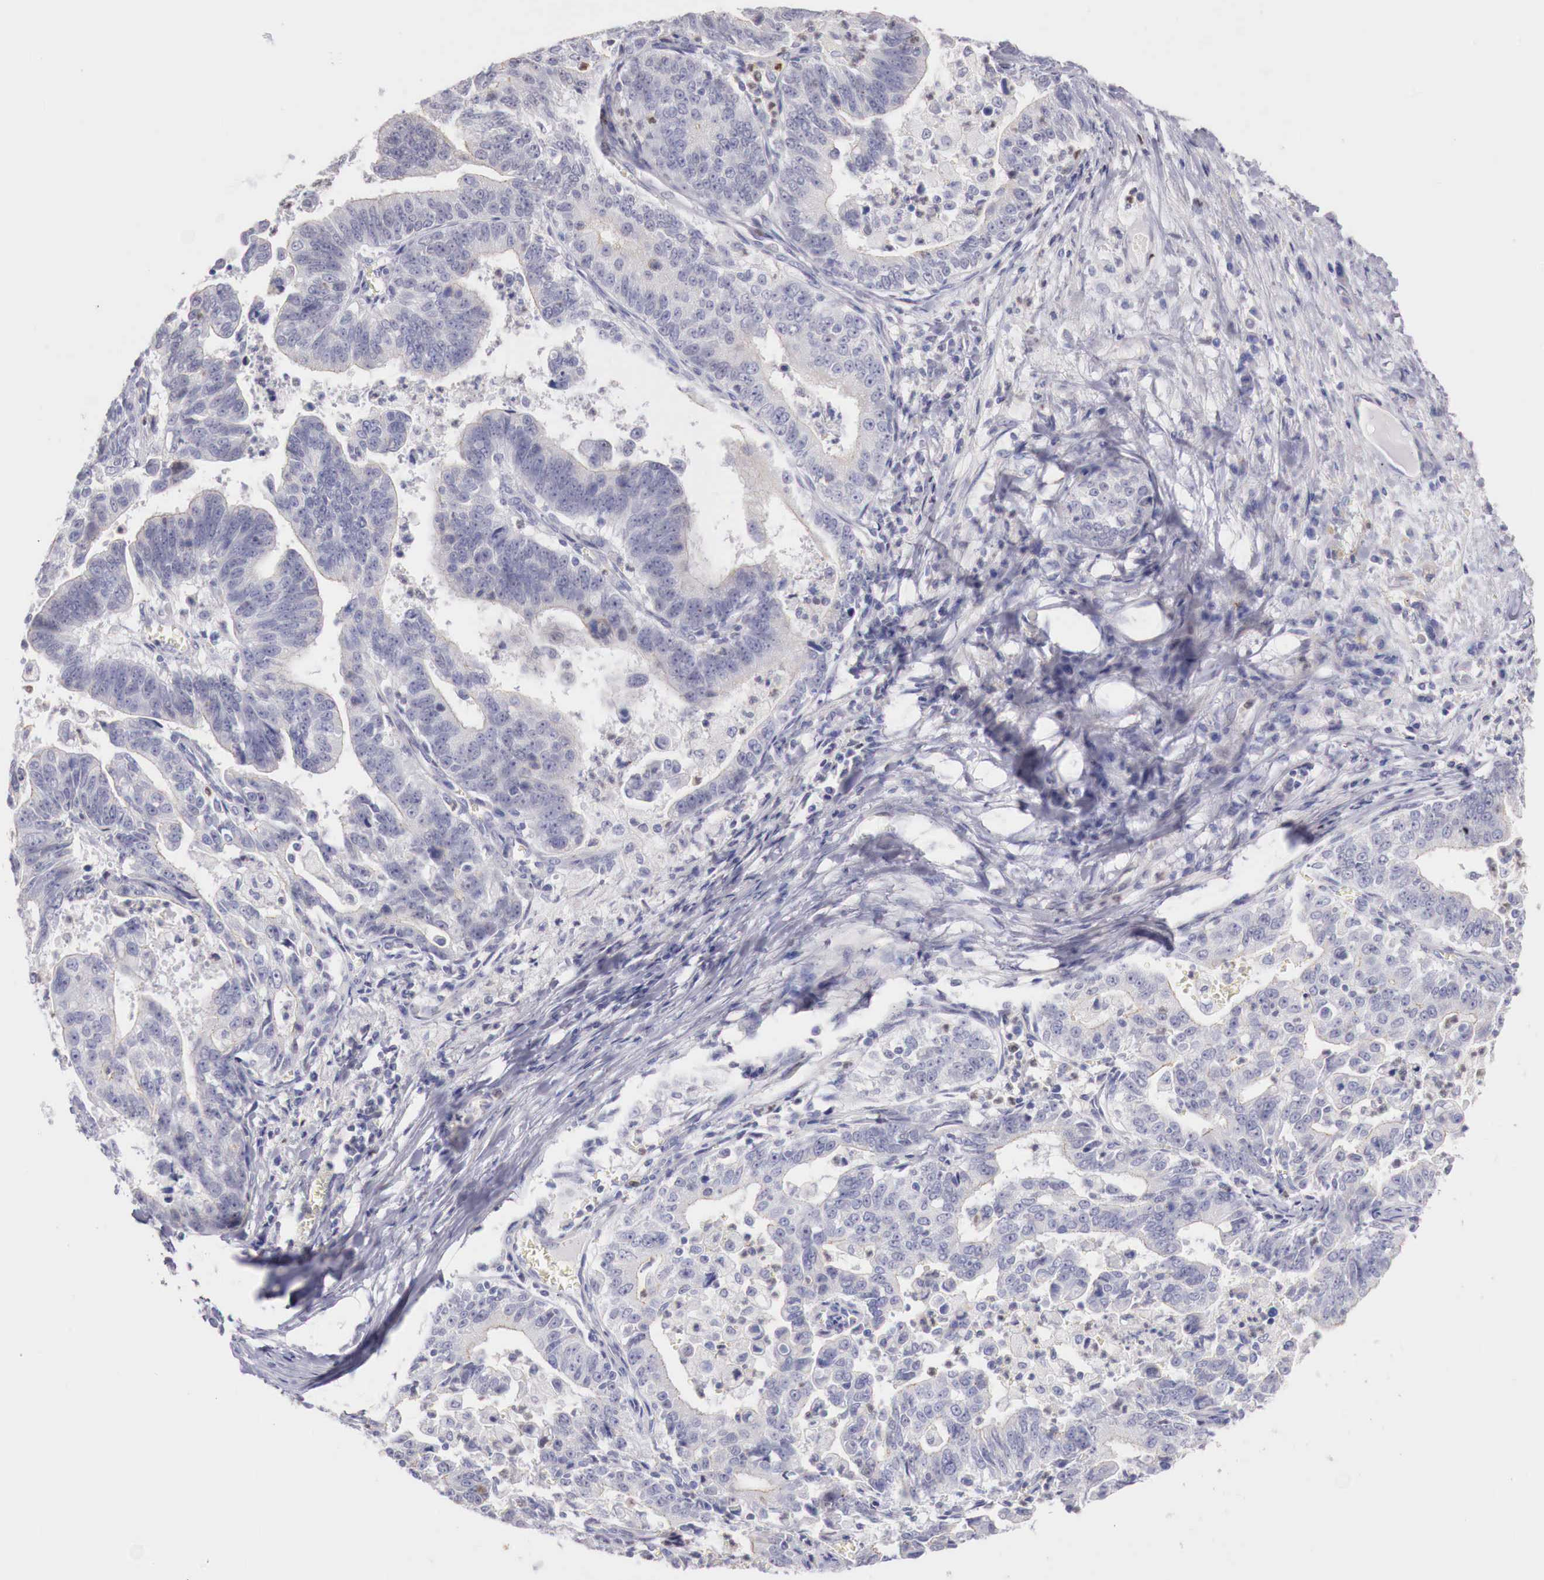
{"staining": {"intensity": "negative", "quantity": "none", "location": "none"}, "tissue": "stomach cancer", "cell_type": "Tumor cells", "image_type": "cancer", "snomed": [{"axis": "morphology", "description": "Adenocarcinoma, NOS"}, {"axis": "topography", "description": "Stomach, upper"}], "caption": "Tumor cells show no significant positivity in adenocarcinoma (stomach).", "gene": "TRIM13", "patient": {"sex": "female", "age": 50}}